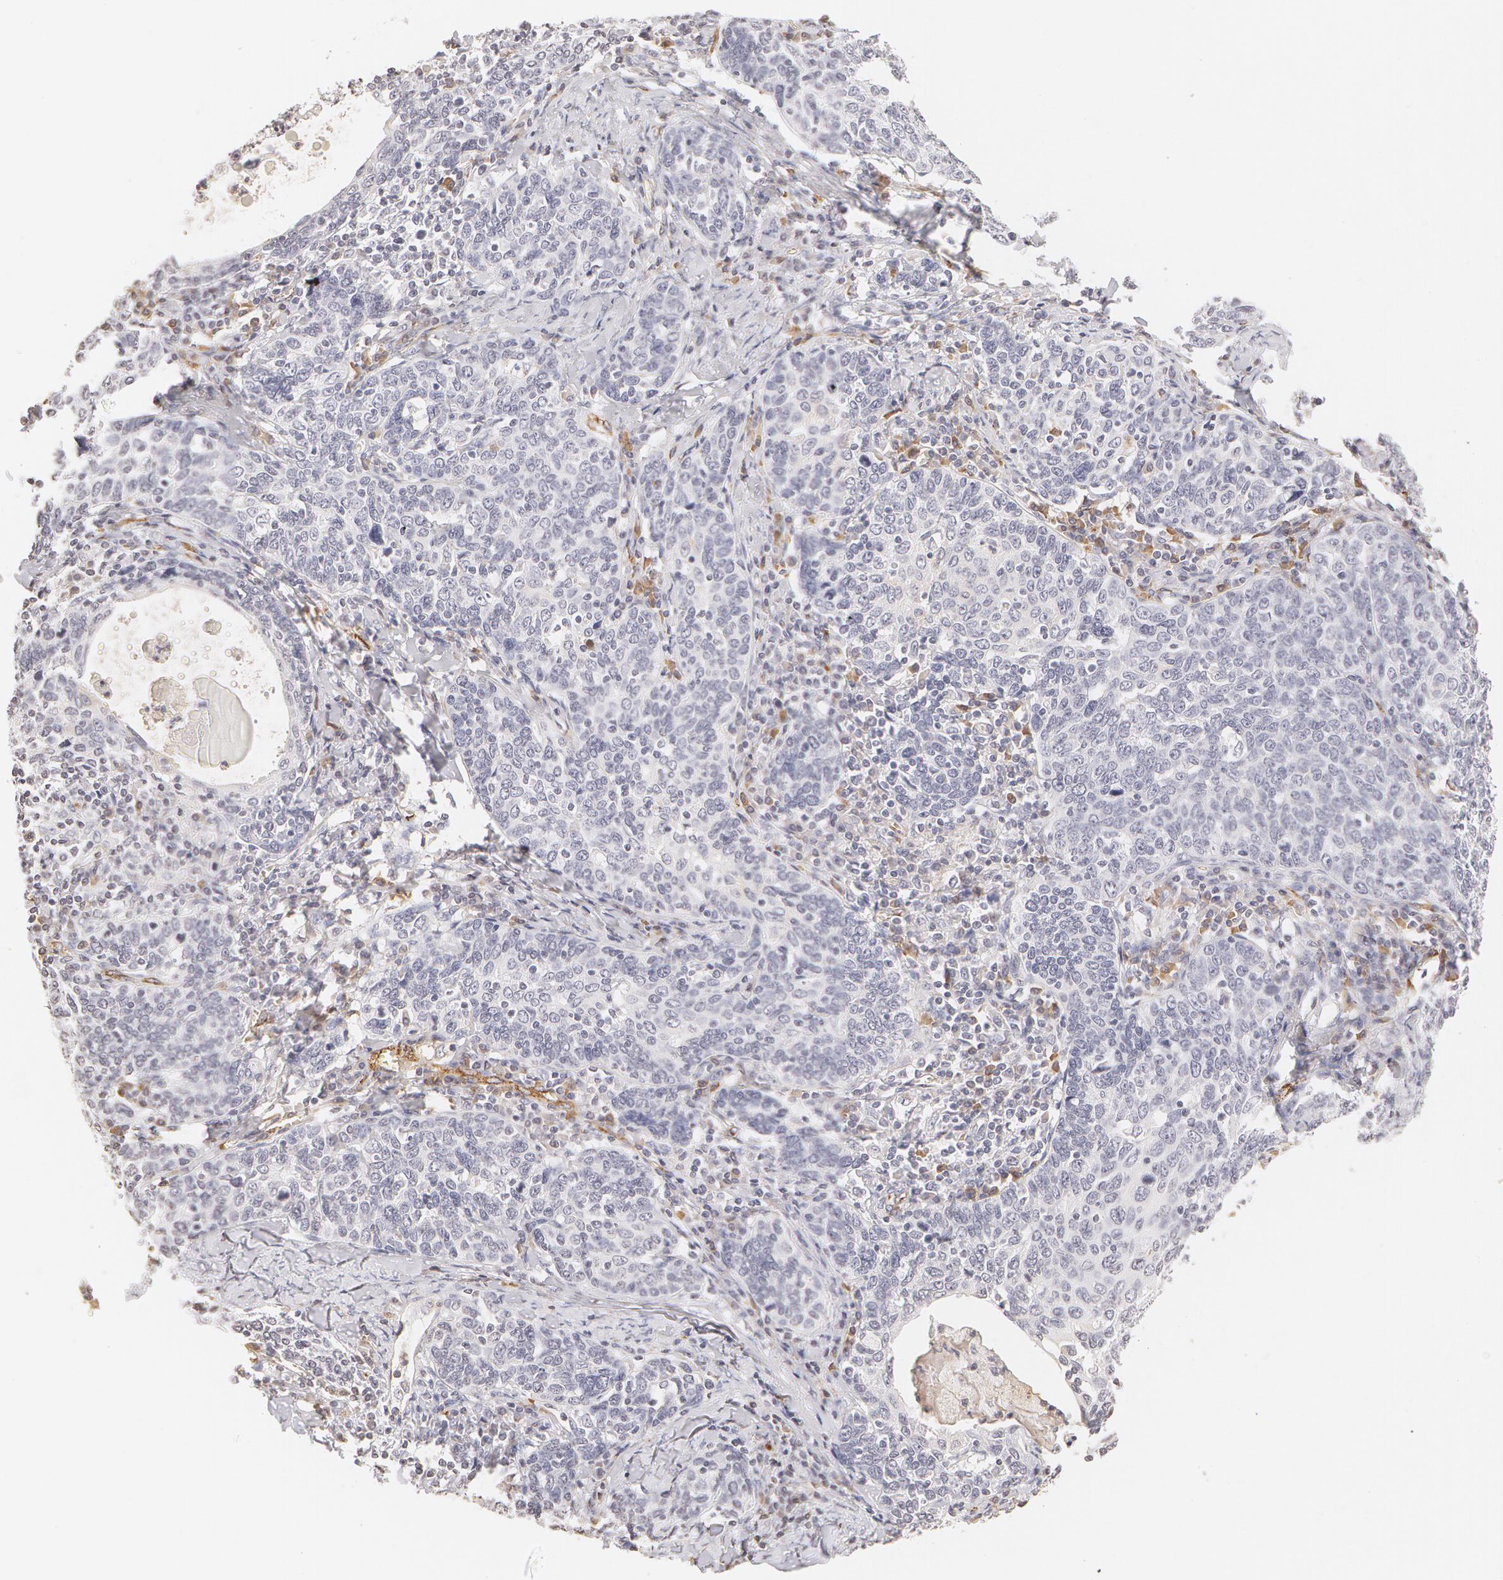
{"staining": {"intensity": "negative", "quantity": "none", "location": "none"}, "tissue": "cervical cancer", "cell_type": "Tumor cells", "image_type": "cancer", "snomed": [{"axis": "morphology", "description": "Squamous cell carcinoma, NOS"}, {"axis": "topography", "description": "Cervix"}], "caption": "Tumor cells show no significant protein positivity in cervical squamous cell carcinoma.", "gene": "VWF", "patient": {"sex": "female", "age": 41}}